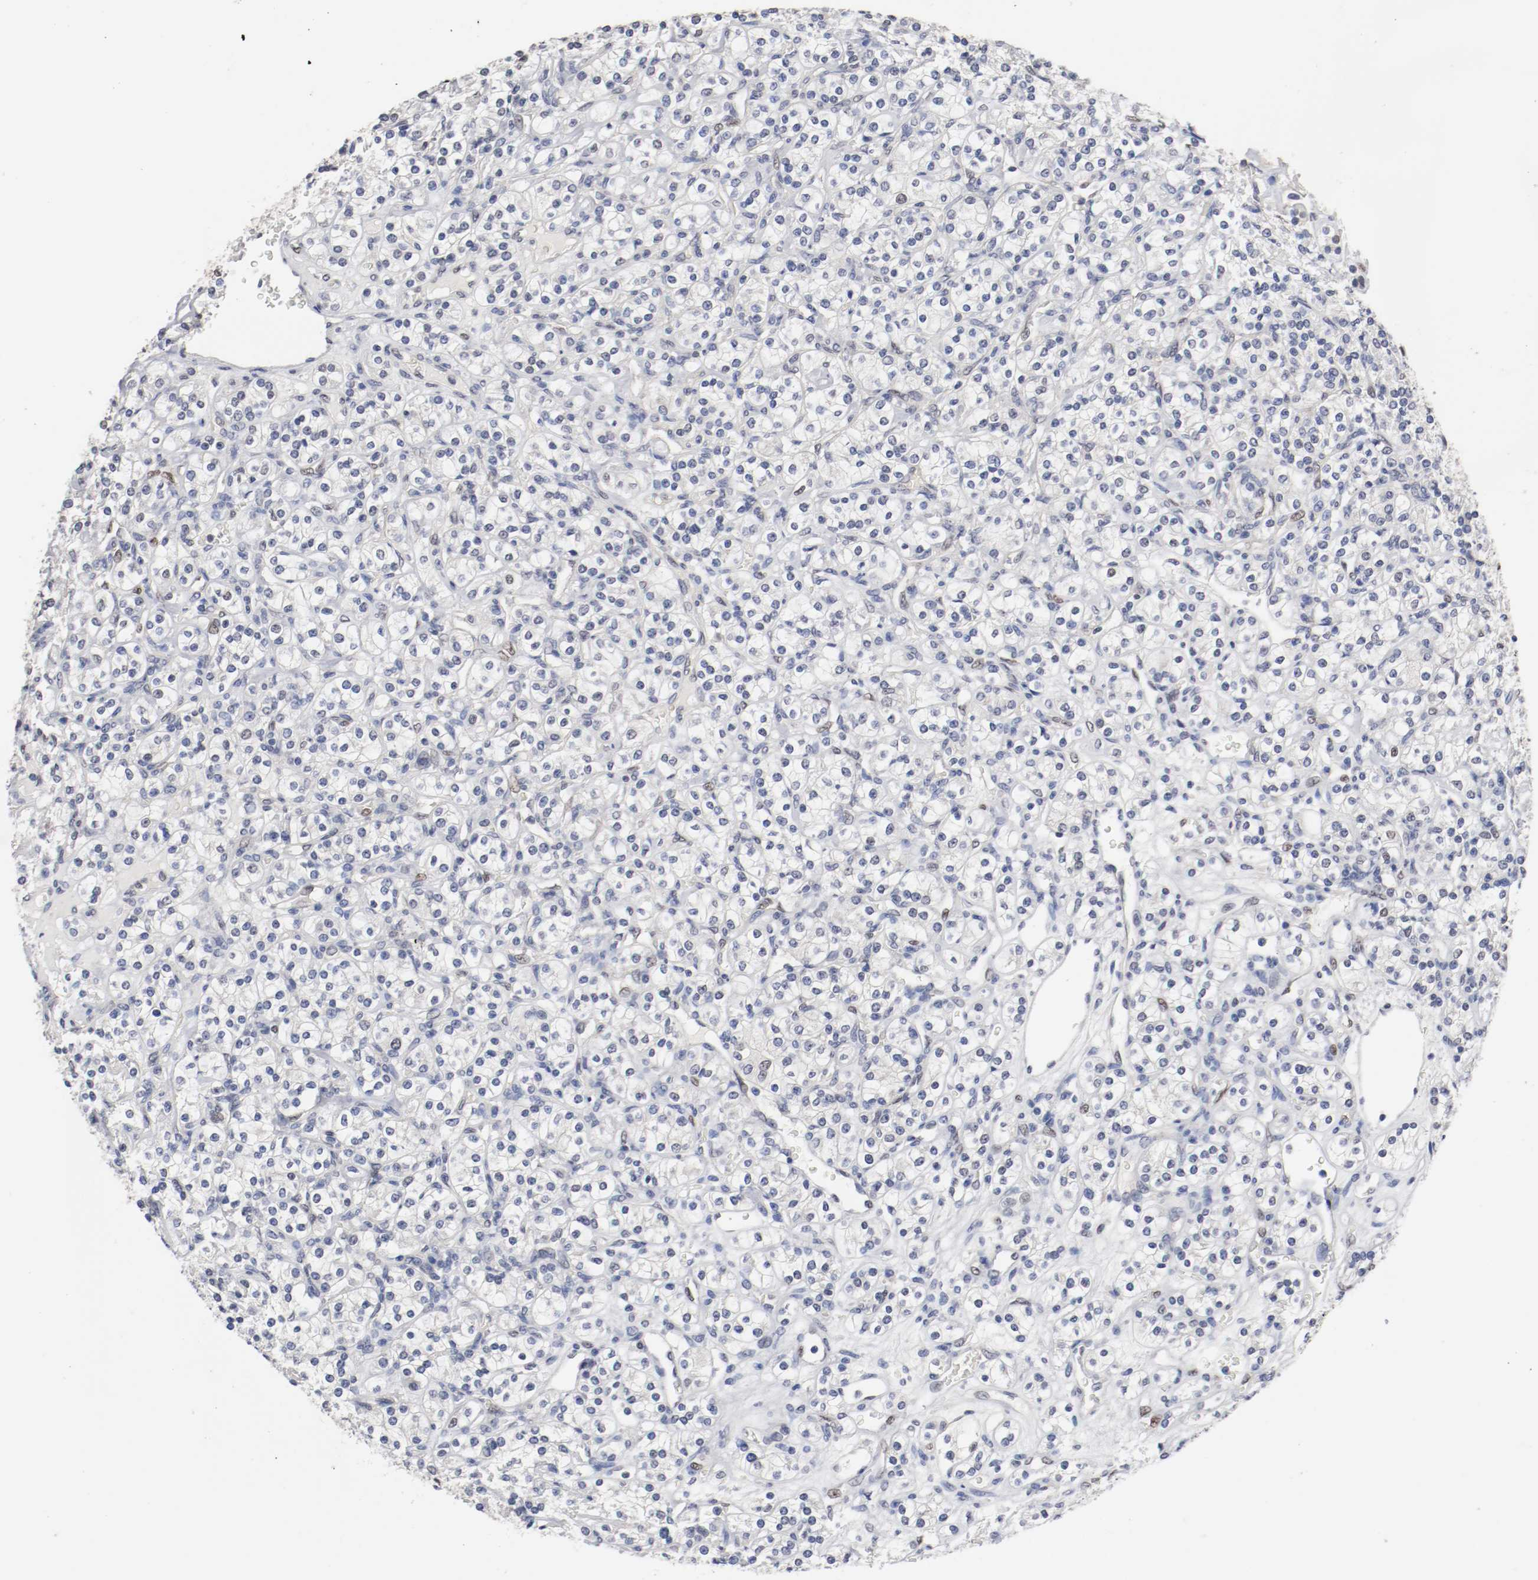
{"staining": {"intensity": "weak", "quantity": "<25%", "location": "nuclear"}, "tissue": "renal cancer", "cell_type": "Tumor cells", "image_type": "cancer", "snomed": [{"axis": "morphology", "description": "Adenocarcinoma, NOS"}, {"axis": "topography", "description": "Kidney"}], "caption": "DAB immunohistochemical staining of renal cancer (adenocarcinoma) reveals no significant positivity in tumor cells. (DAB immunohistochemistry (IHC) with hematoxylin counter stain).", "gene": "FOSL2", "patient": {"sex": "male", "age": 77}}